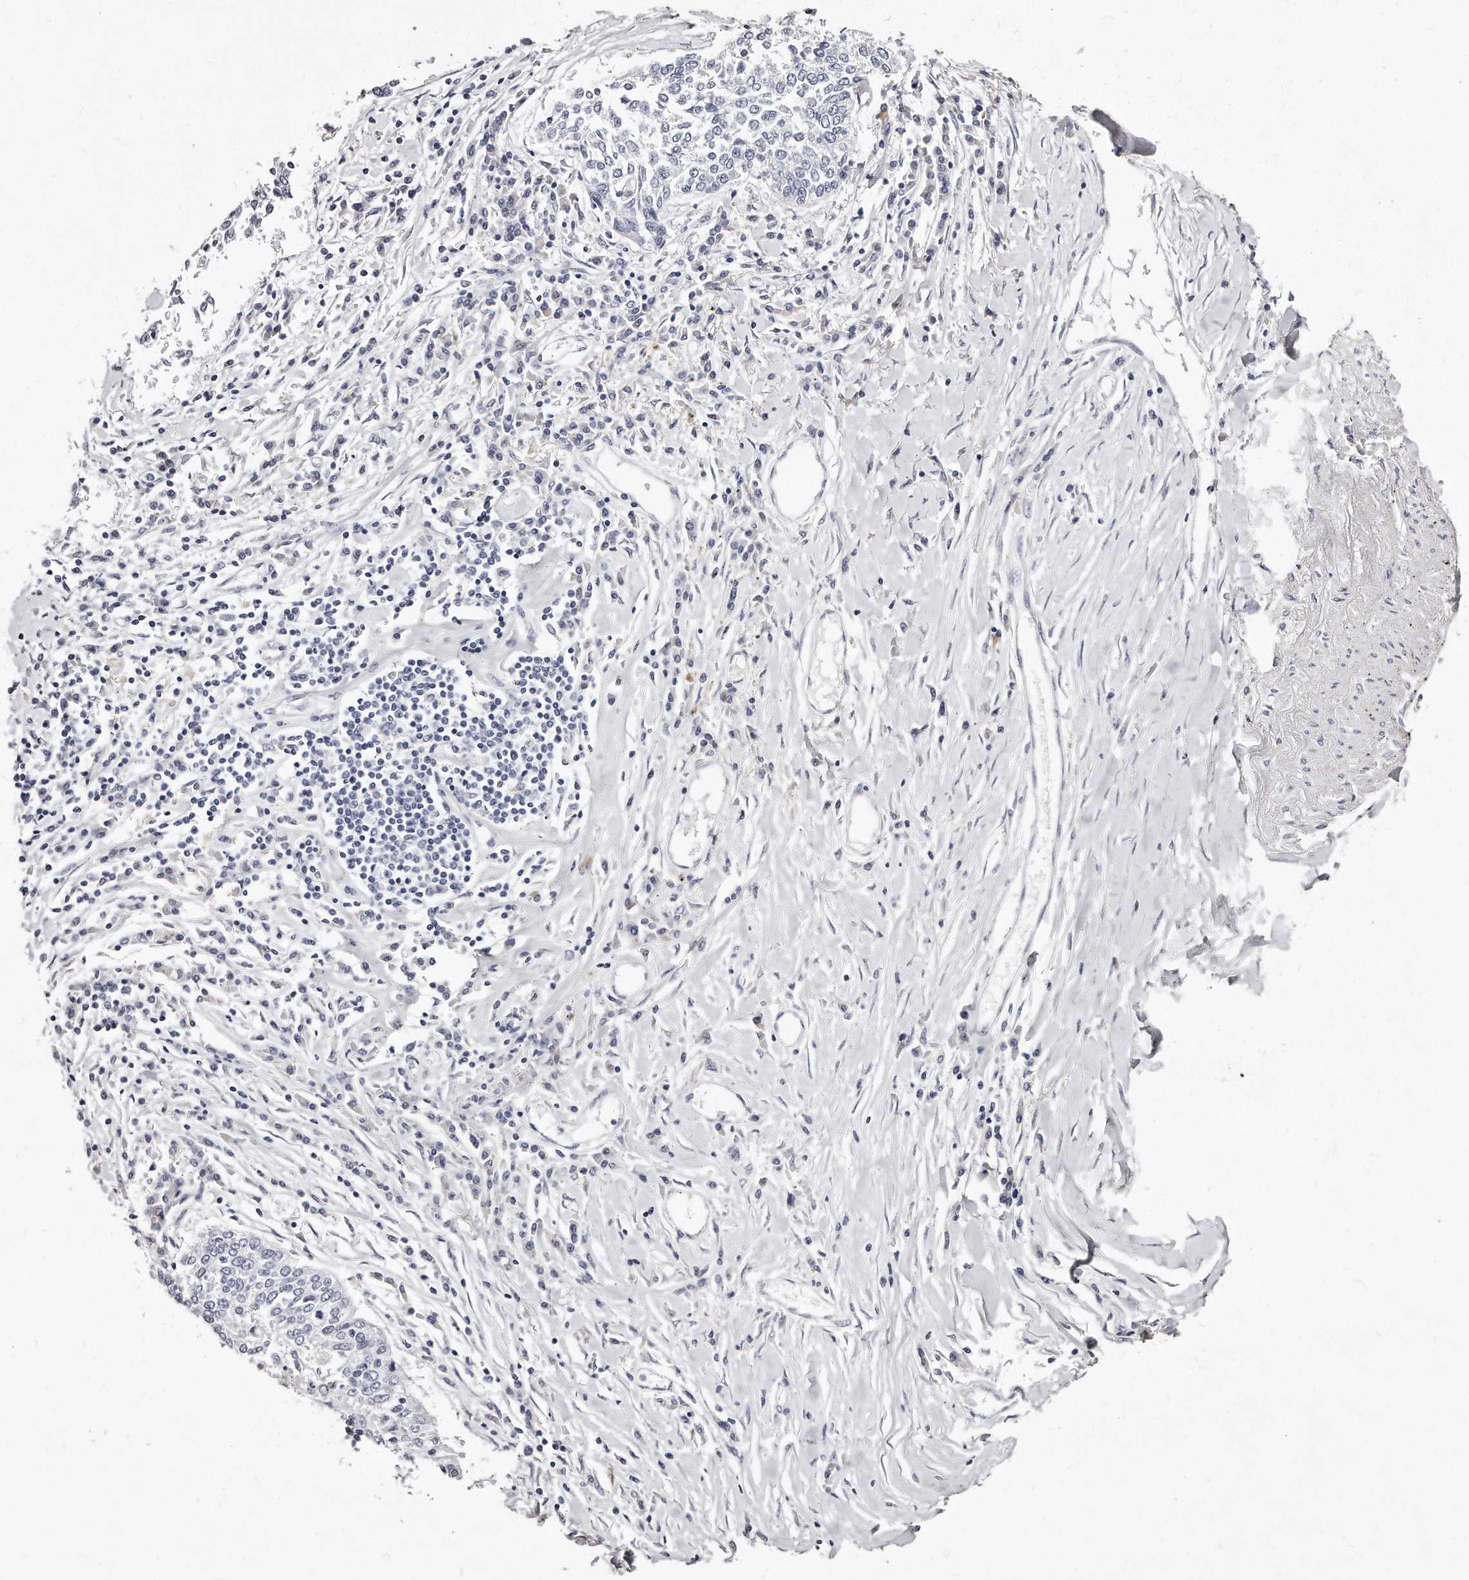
{"staining": {"intensity": "negative", "quantity": "none", "location": "none"}, "tissue": "lung cancer", "cell_type": "Tumor cells", "image_type": "cancer", "snomed": [{"axis": "morphology", "description": "Normal tissue, NOS"}, {"axis": "morphology", "description": "Squamous cell carcinoma, NOS"}, {"axis": "topography", "description": "Cartilage tissue"}, {"axis": "topography", "description": "Bronchus"}, {"axis": "topography", "description": "Lung"}, {"axis": "topography", "description": "Peripheral nerve tissue"}], "caption": "High power microscopy image of an immunohistochemistry photomicrograph of lung cancer (squamous cell carcinoma), revealing no significant staining in tumor cells. (Brightfield microscopy of DAB (3,3'-diaminobenzidine) immunohistochemistry (IHC) at high magnification).", "gene": "GDA", "patient": {"sex": "female", "age": 49}}